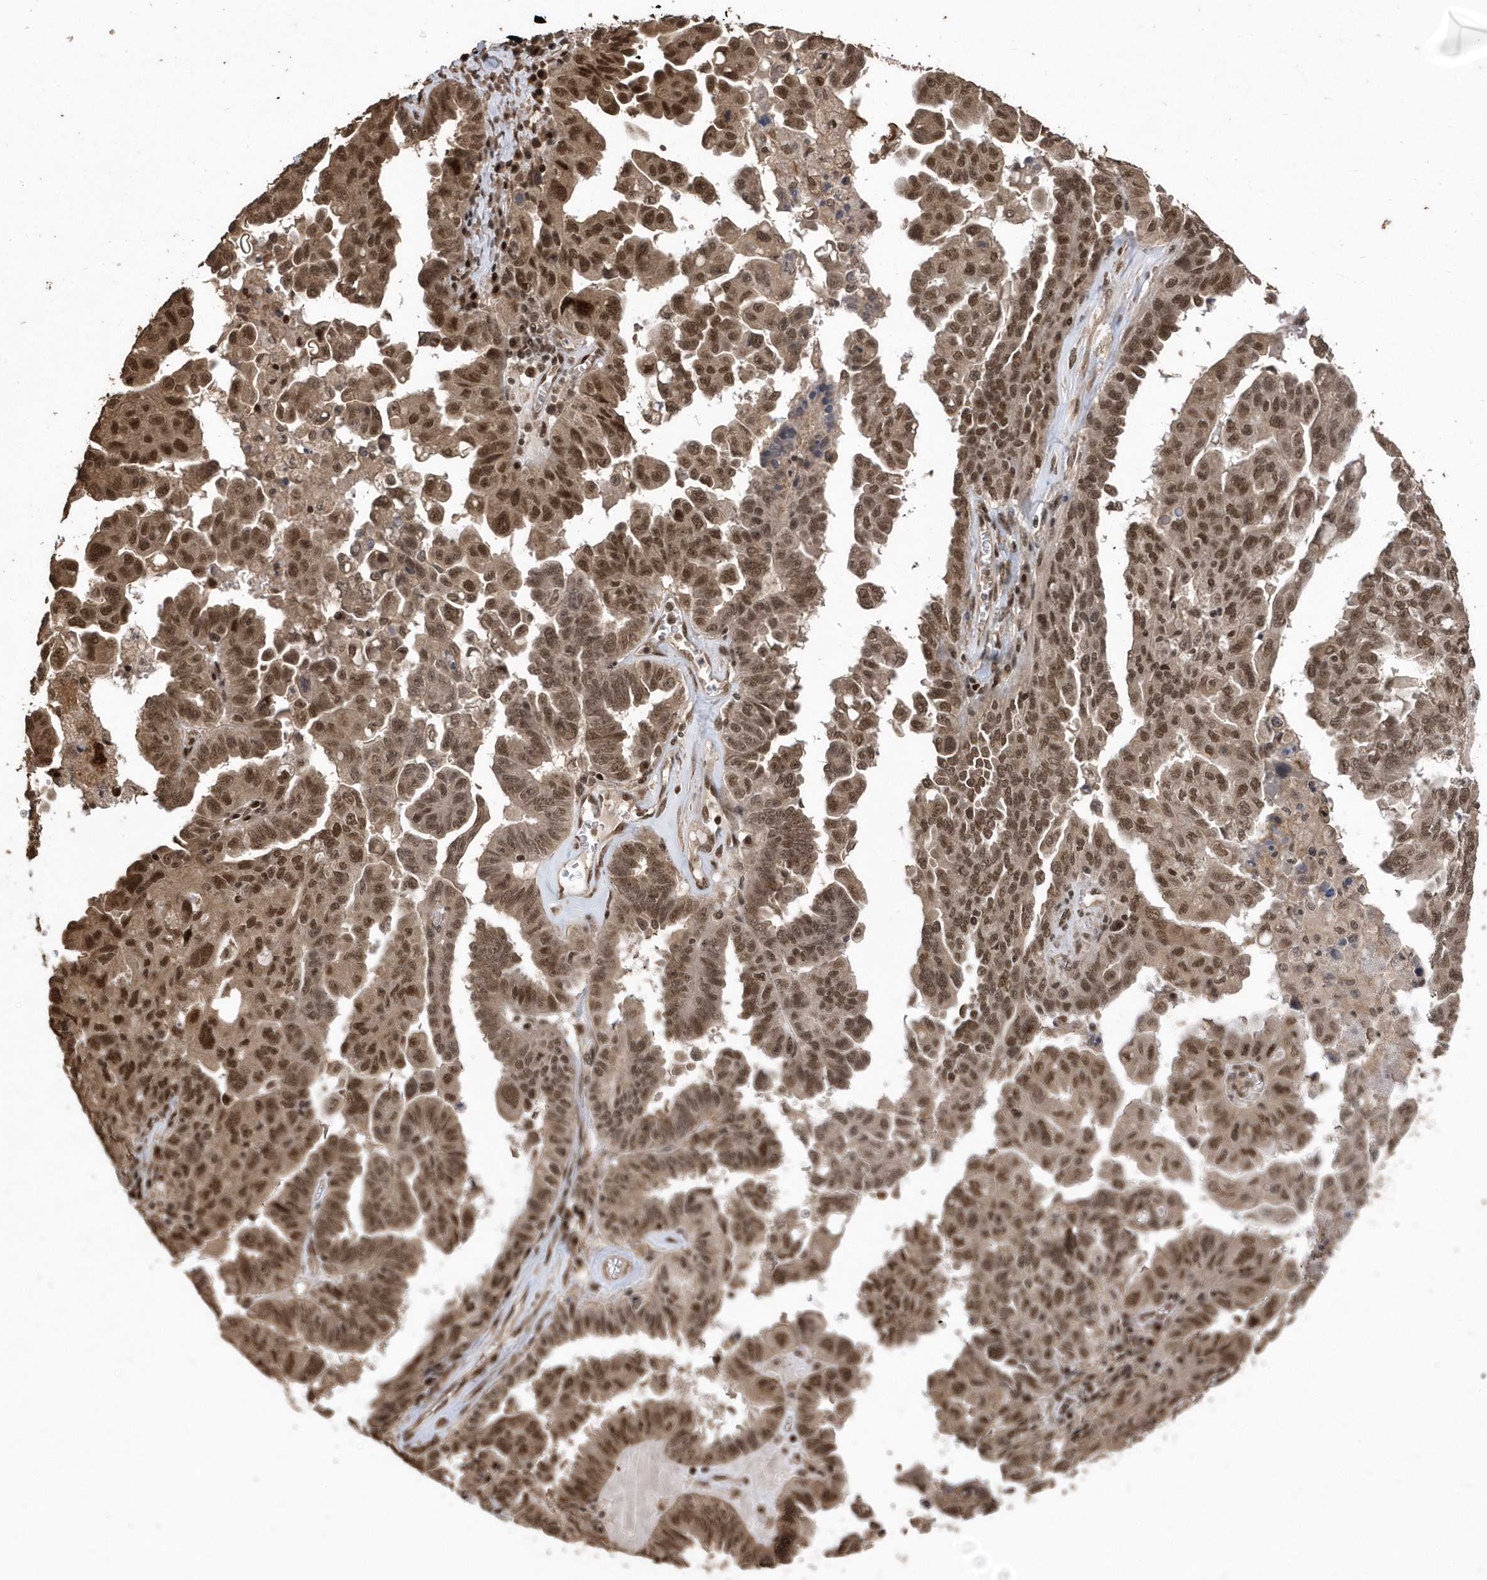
{"staining": {"intensity": "moderate", "quantity": ">75%", "location": "cytoplasmic/membranous,nuclear"}, "tissue": "ovarian cancer", "cell_type": "Tumor cells", "image_type": "cancer", "snomed": [{"axis": "morphology", "description": "Carcinoma, endometroid"}, {"axis": "topography", "description": "Ovary"}], "caption": "Ovarian endometroid carcinoma stained with a protein marker reveals moderate staining in tumor cells.", "gene": "INTS12", "patient": {"sex": "female", "age": 62}}